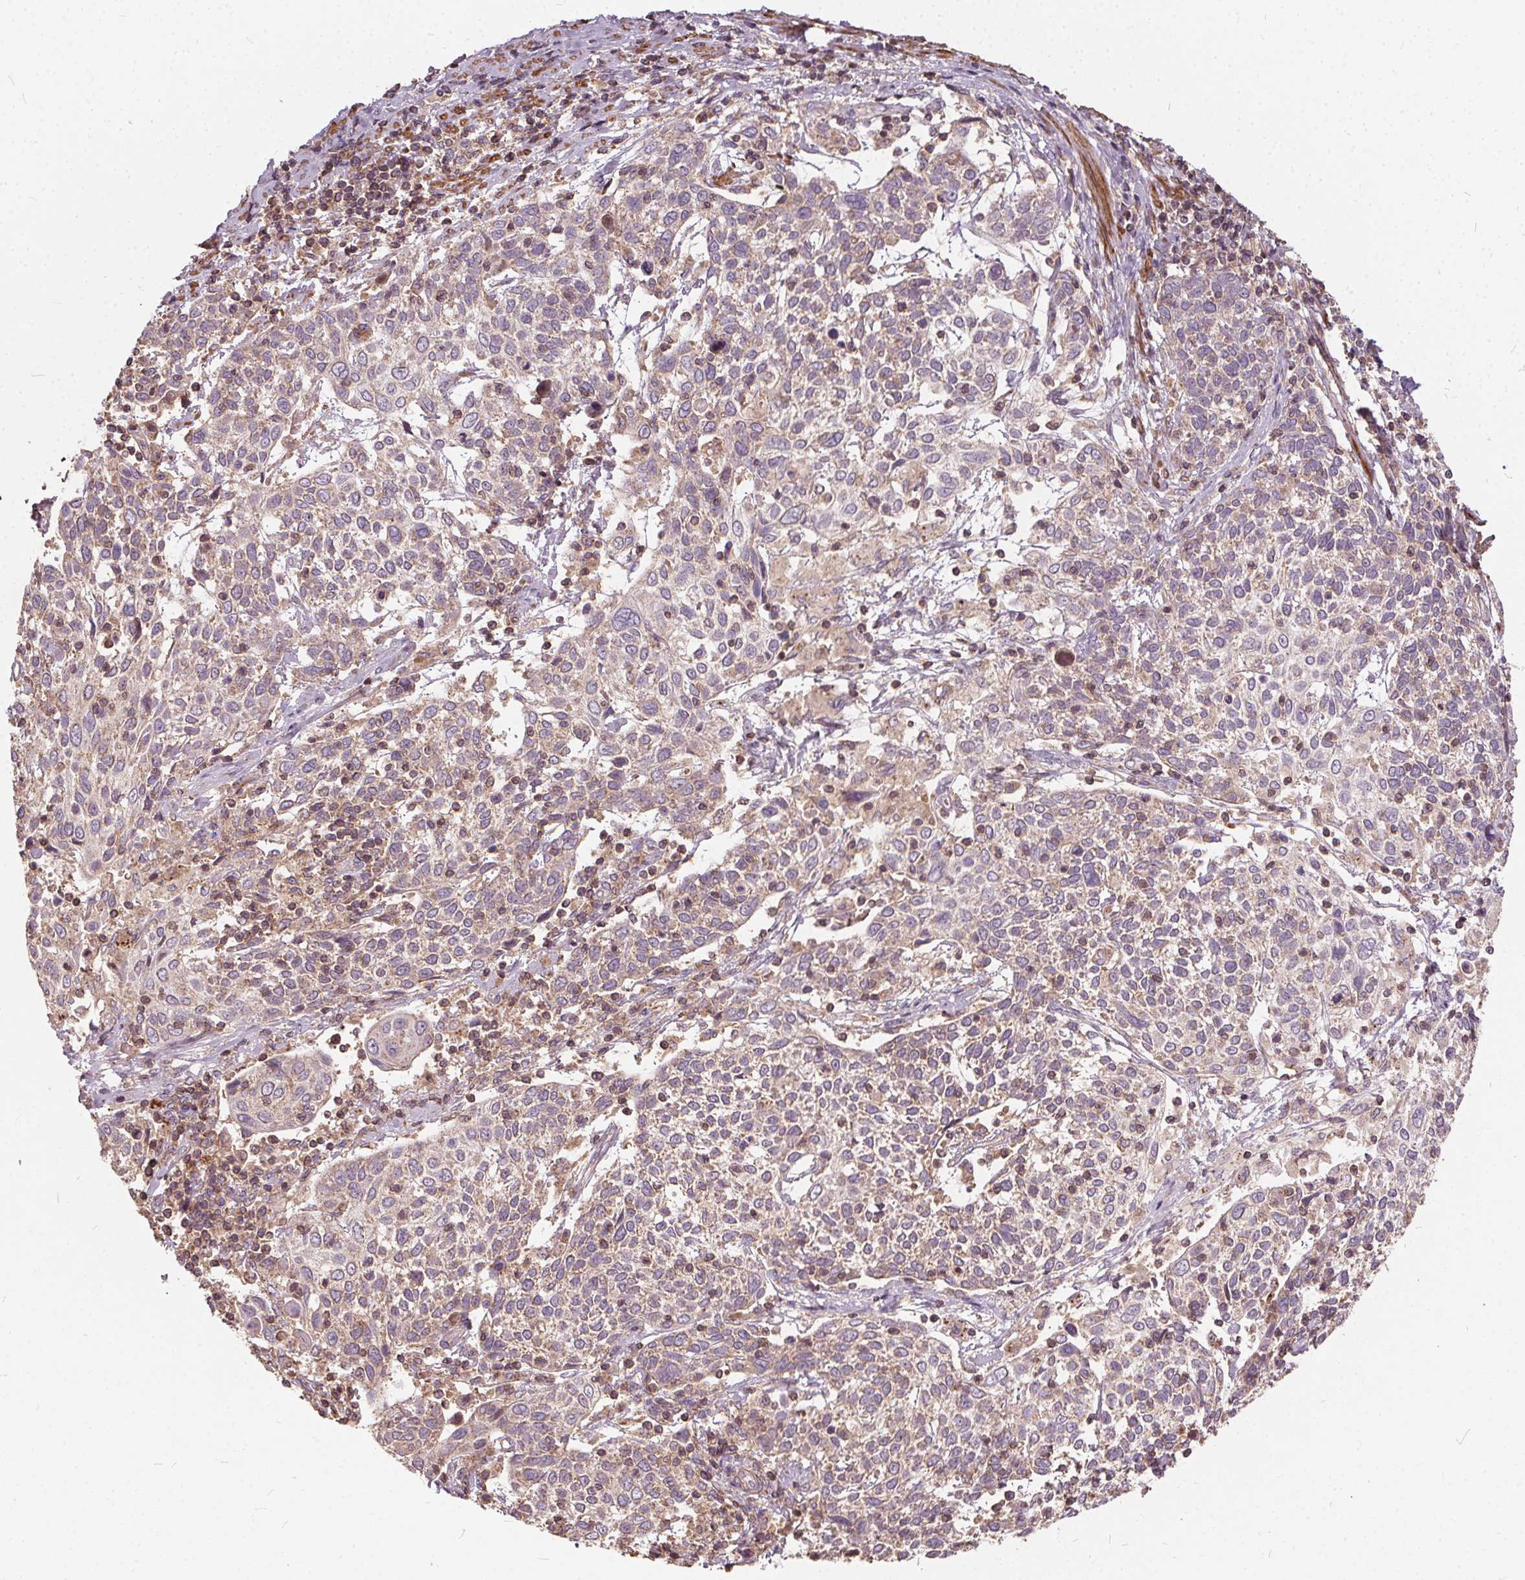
{"staining": {"intensity": "weak", "quantity": "25%-75%", "location": "cytoplasmic/membranous"}, "tissue": "cervical cancer", "cell_type": "Tumor cells", "image_type": "cancer", "snomed": [{"axis": "morphology", "description": "Squamous cell carcinoma, NOS"}, {"axis": "topography", "description": "Cervix"}], "caption": "Protein positivity by IHC reveals weak cytoplasmic/membranous positivity in approximately 25%-75% of tumor cells in cervical squamous cell carcinoma. (DAB IHC with brightfield microscopy, high magnification).", "gene": "ORAI2", "patient": {"sex": "female", "age": 61}}